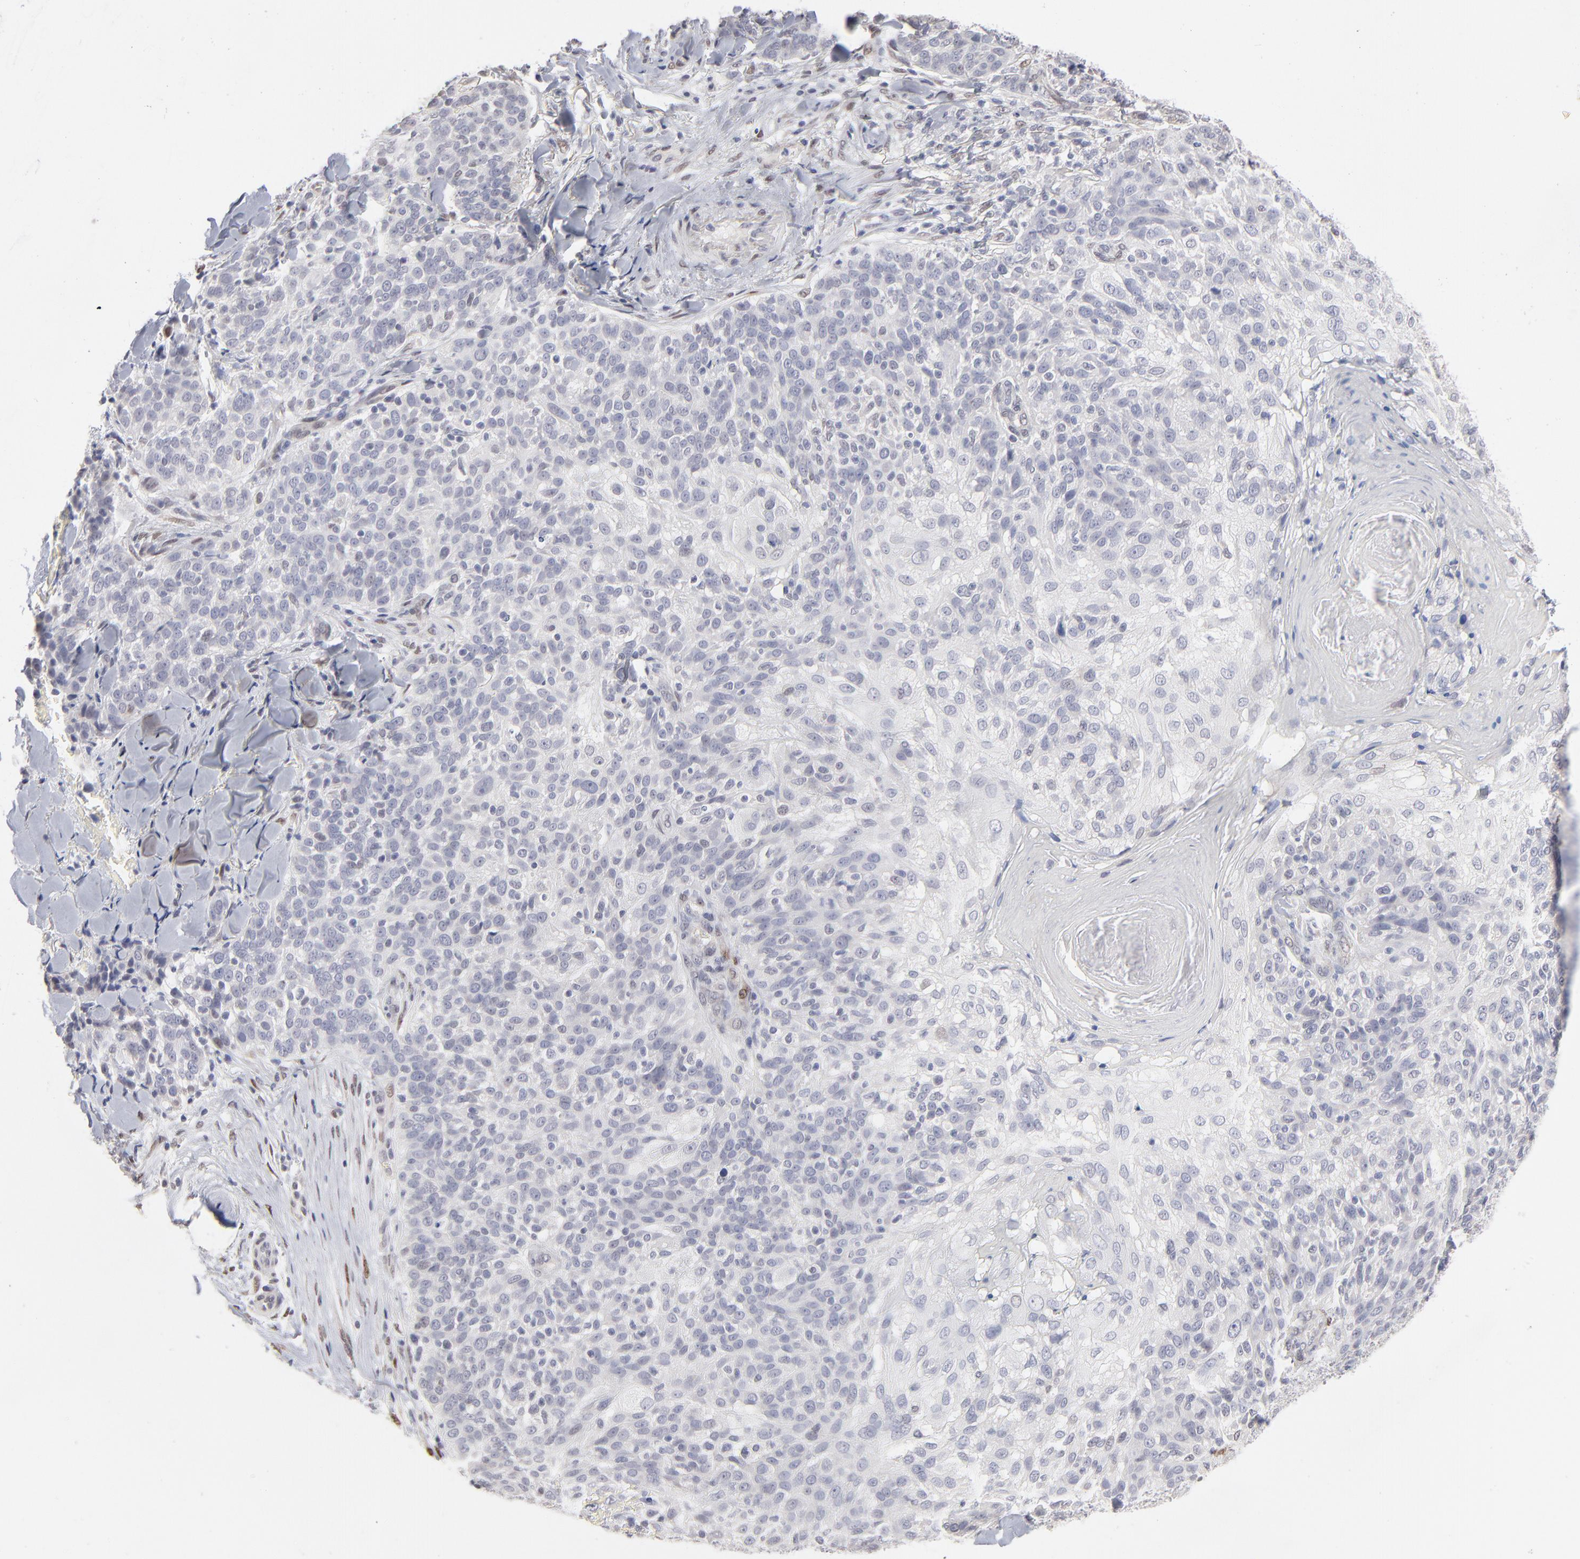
{"staining": {"intensity": "negative", "quantity": "none", "location": "none"}, "tissue": "skin cancer", "cell_type": "Tumor cells", "image_type": "cancer", "snomed": [{"axis": "morphology", "description": "Normal tissue, NOS"}, {"axis": "morphology", "description": "Squamous cell carcinoma, NOS"}, {"axis": "topography", "description": "Skin"}], "caption": "A photomicrograph of squamous cell carcinoma (skin) stained for a protein demonstrates no brown staining in tumor cells. (Immunohistochemistry, brightfield microscopy, high magnification).", "gene": "RBM3", "patient": {"sex": "female", "age": 83}}